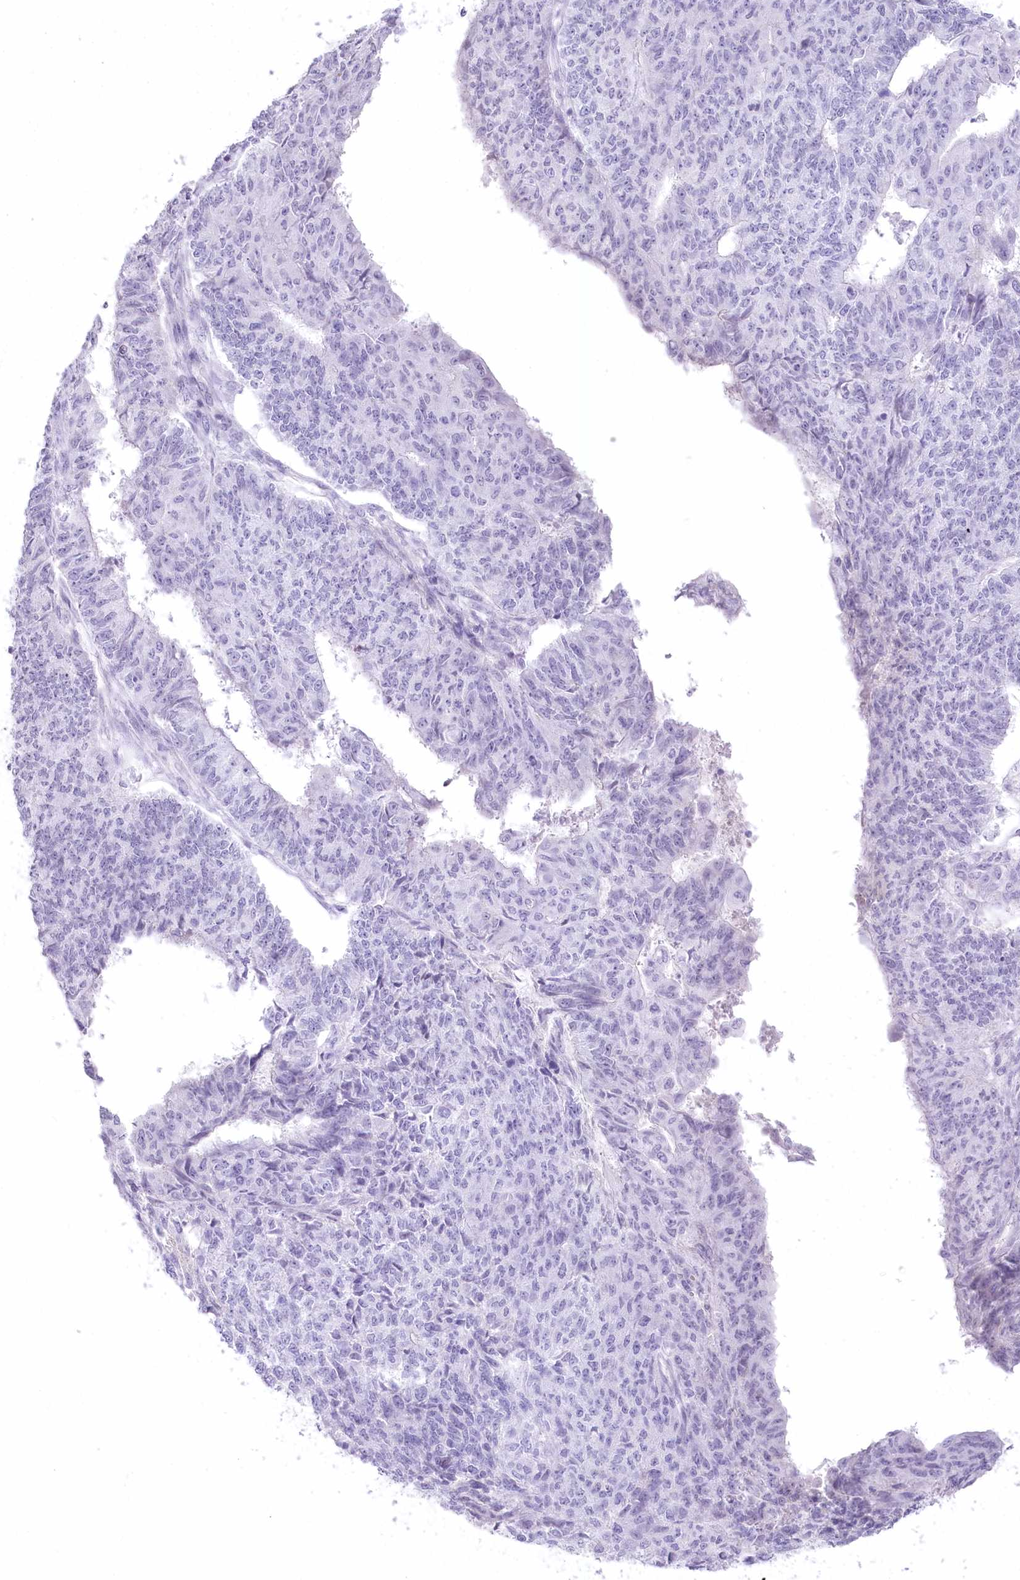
{"staining": {"intensity": "negative", "quantity": "none", "location": "none"}, "tissue": "endometrial cancer", "cell_type": "Tumor cells", "image_type": "cancer", "snomed": [{"axis": "morphology", "description": "Adenocarcinoma, NOS"}, {"axis": "topography", "description": "Endometrium"}], "caption": "Immunohistochemistry (IHC) image of neoplastic tissue: endometrial adenocarcinoma stained with DAB (3,3'-diaminobenzidine) demonstrates no significant protein expression in tumor cells.", "gene": "MYOZ1", "patient": {"sex": "female", "age": 32}}